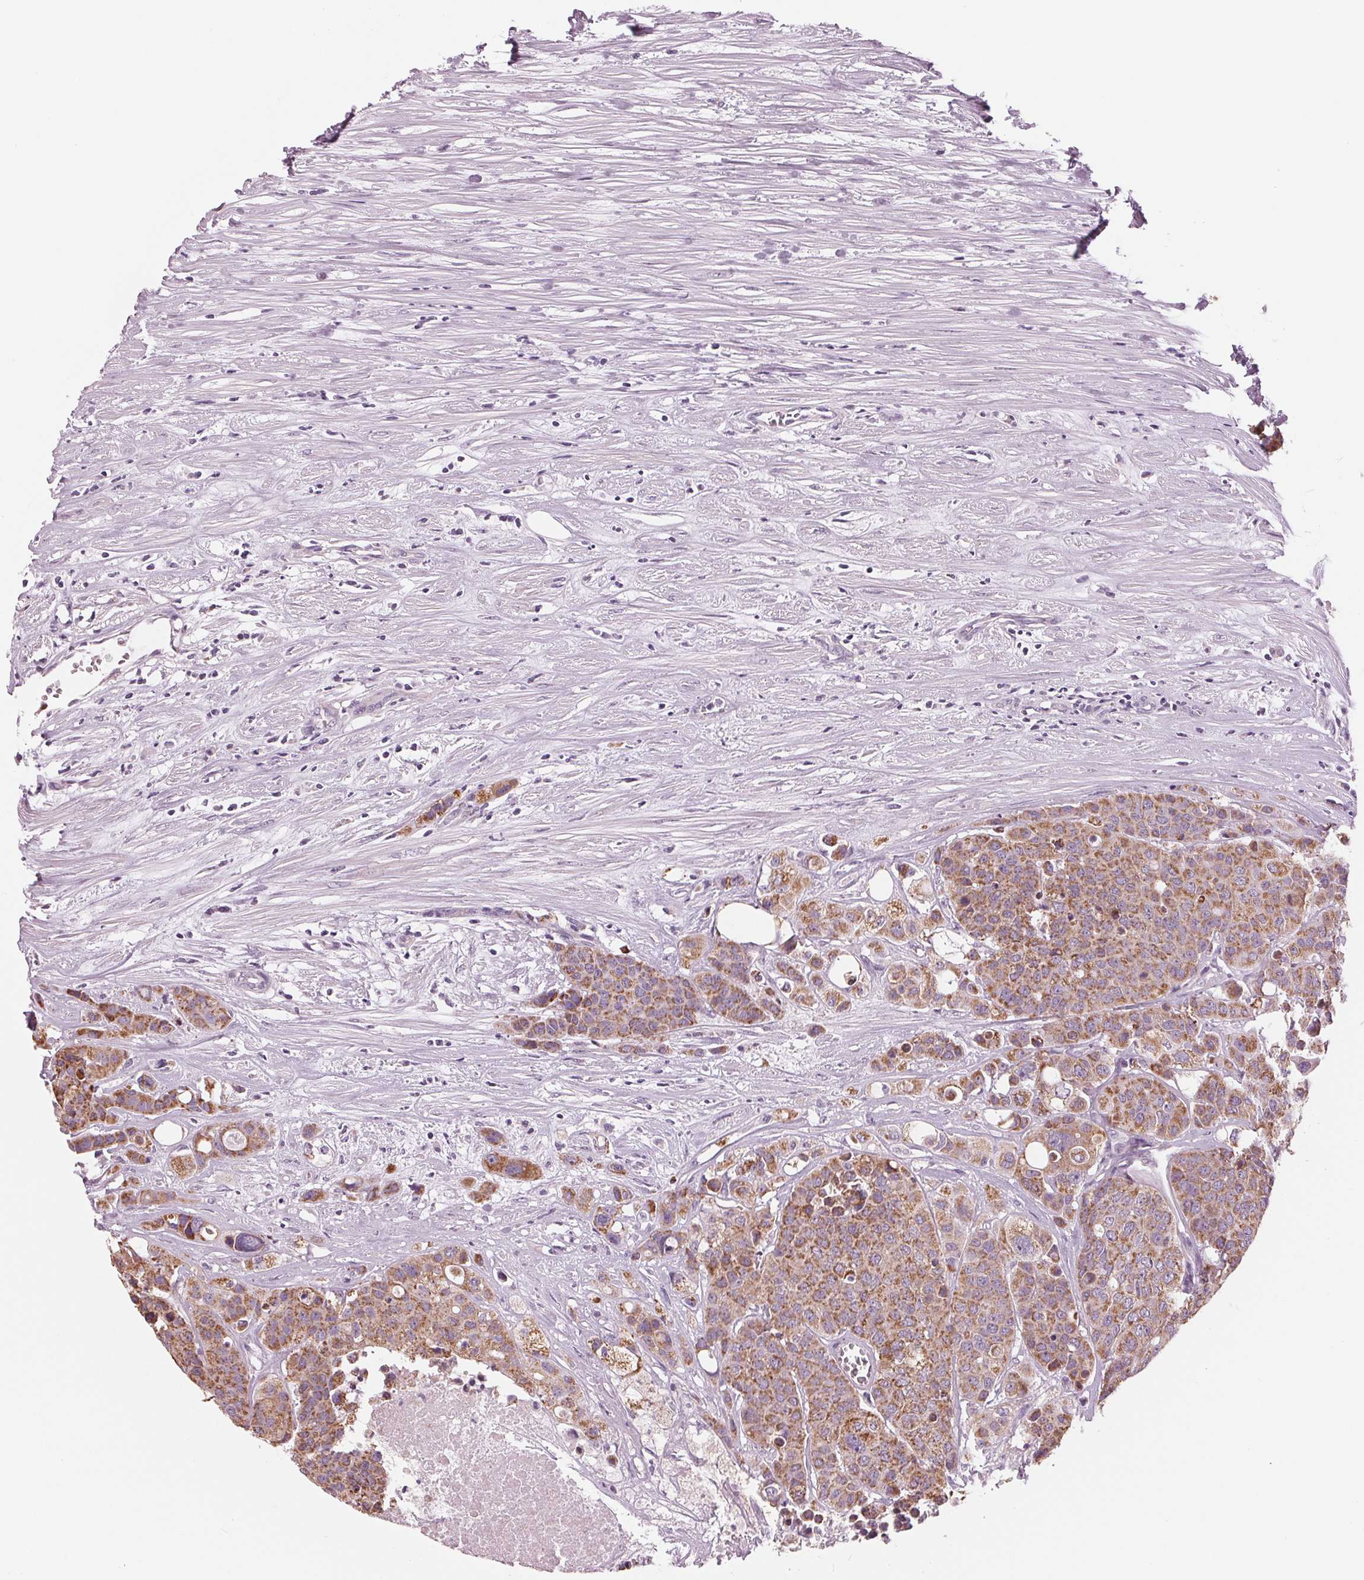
{"staining": {"intensity": "moderate", "quantity": ">75%", "location": "cytoplasmic/membranous"}, "tissue": "carcinoid", "cell_type": "Tumor cells", "image_type": "cancer", "snomed": [{"axis": "morphology", "description": "Carcinoid, malignant, NOS"}, {"axis": "topography", "description": "Colon"}], "caption": "IHC photomicrograph of human carcinoid stained for a protein (brown), which demonstrates medium levels of moderate cytoplasmic/membranous expression in about >75% of tumor cells.", "gene": "SAMD4A", "patient": {"sex": "male", "age": 81}}